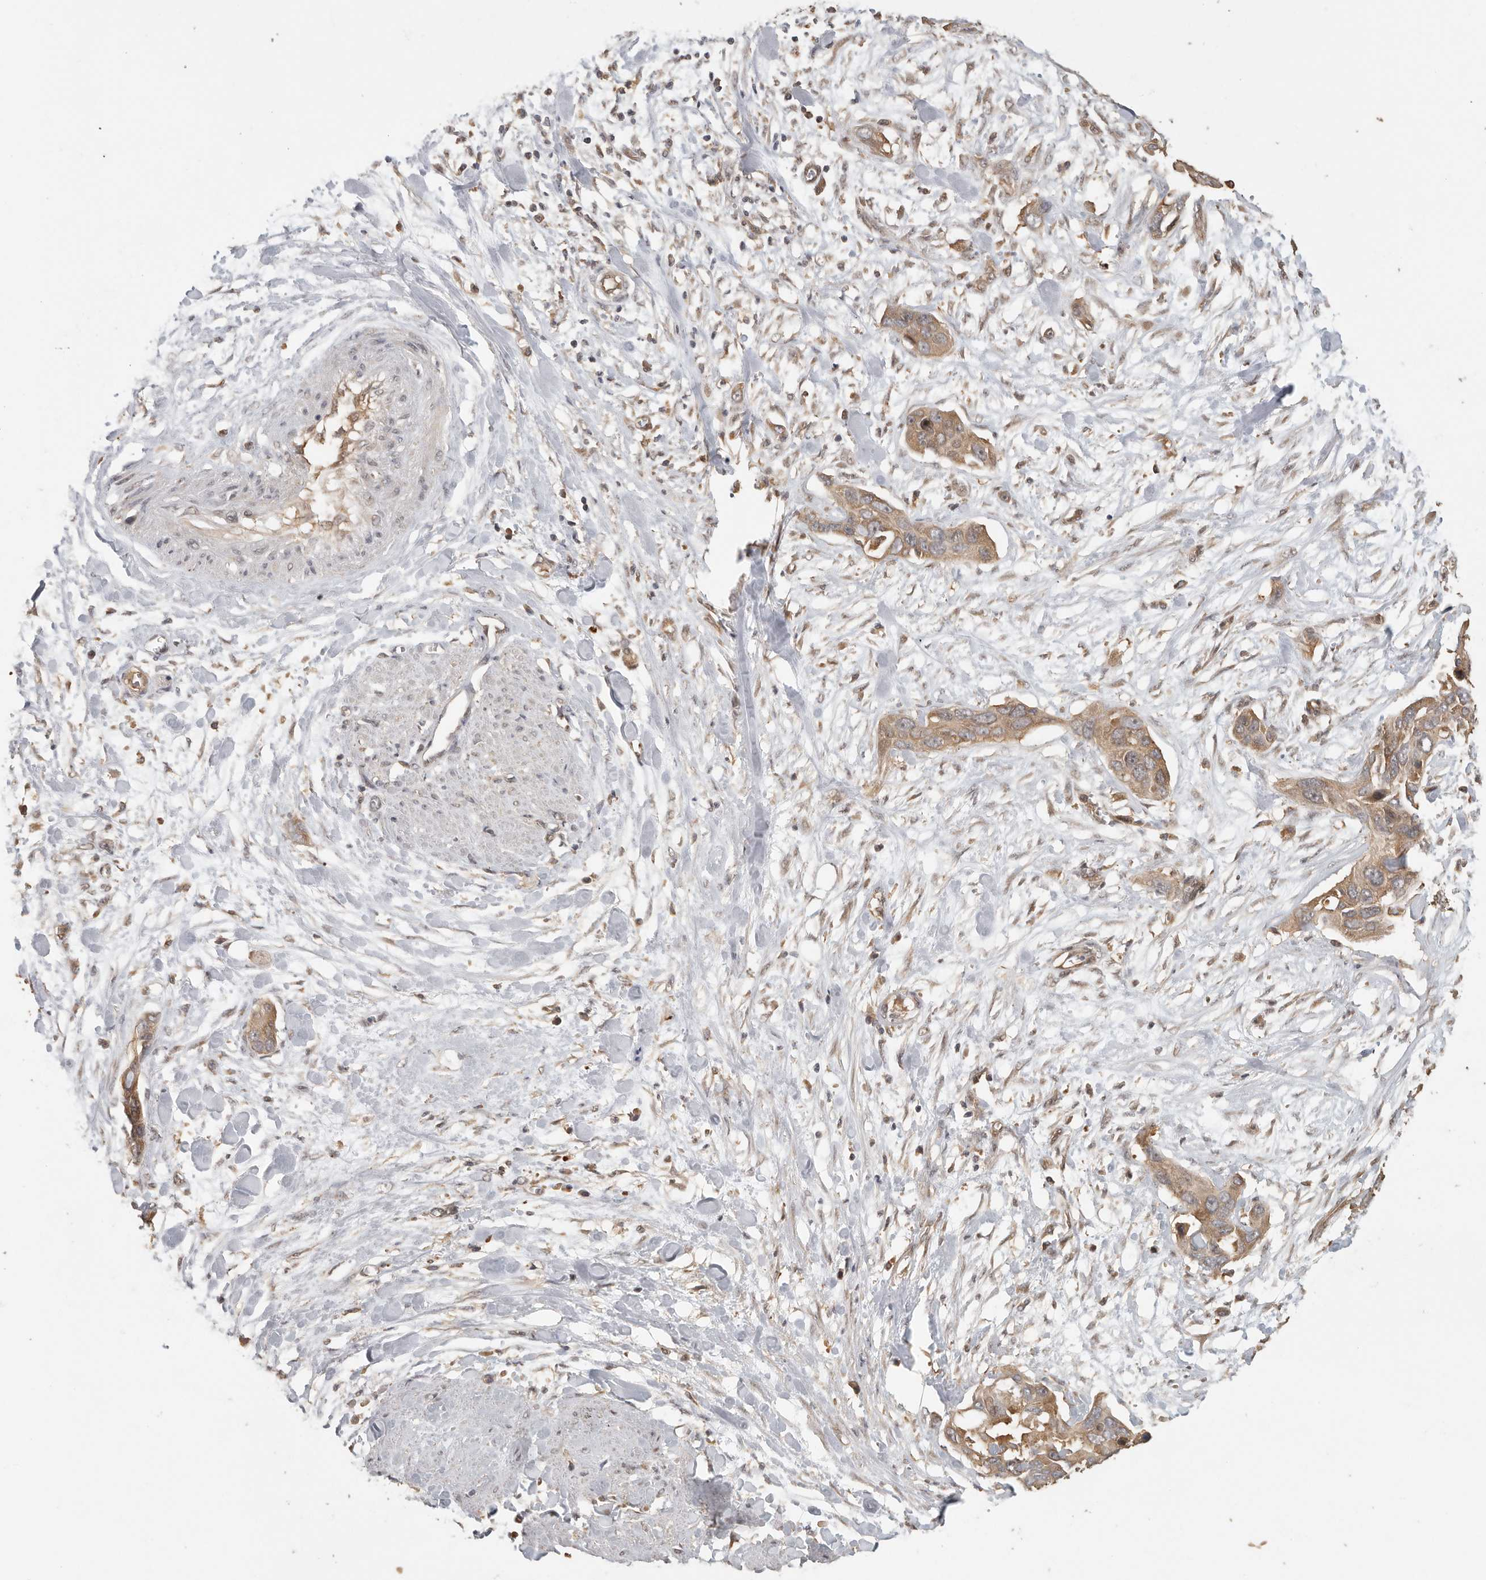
{"staining": {"intensity": "weak", "quantity": ">75%", "location": "cytoplasmic/membranous"}, "tissue": "pancreatic cancer", "cell_type": "Tumor cells", "image_type": "cancer", "snomed": [{"axis": "morphology", "description": "Adenocarcinoma, NOS"}, {"axis": "topography", "description": "Pancreas"}], "caption": "Adenocarcinoma (pancreatic) tissue demonstrates weak cytoplasmic/membranous staining in approximately >75% of tumor cells", "gene": "CCT8", "patient": {"sex": "female", "age": 60}}